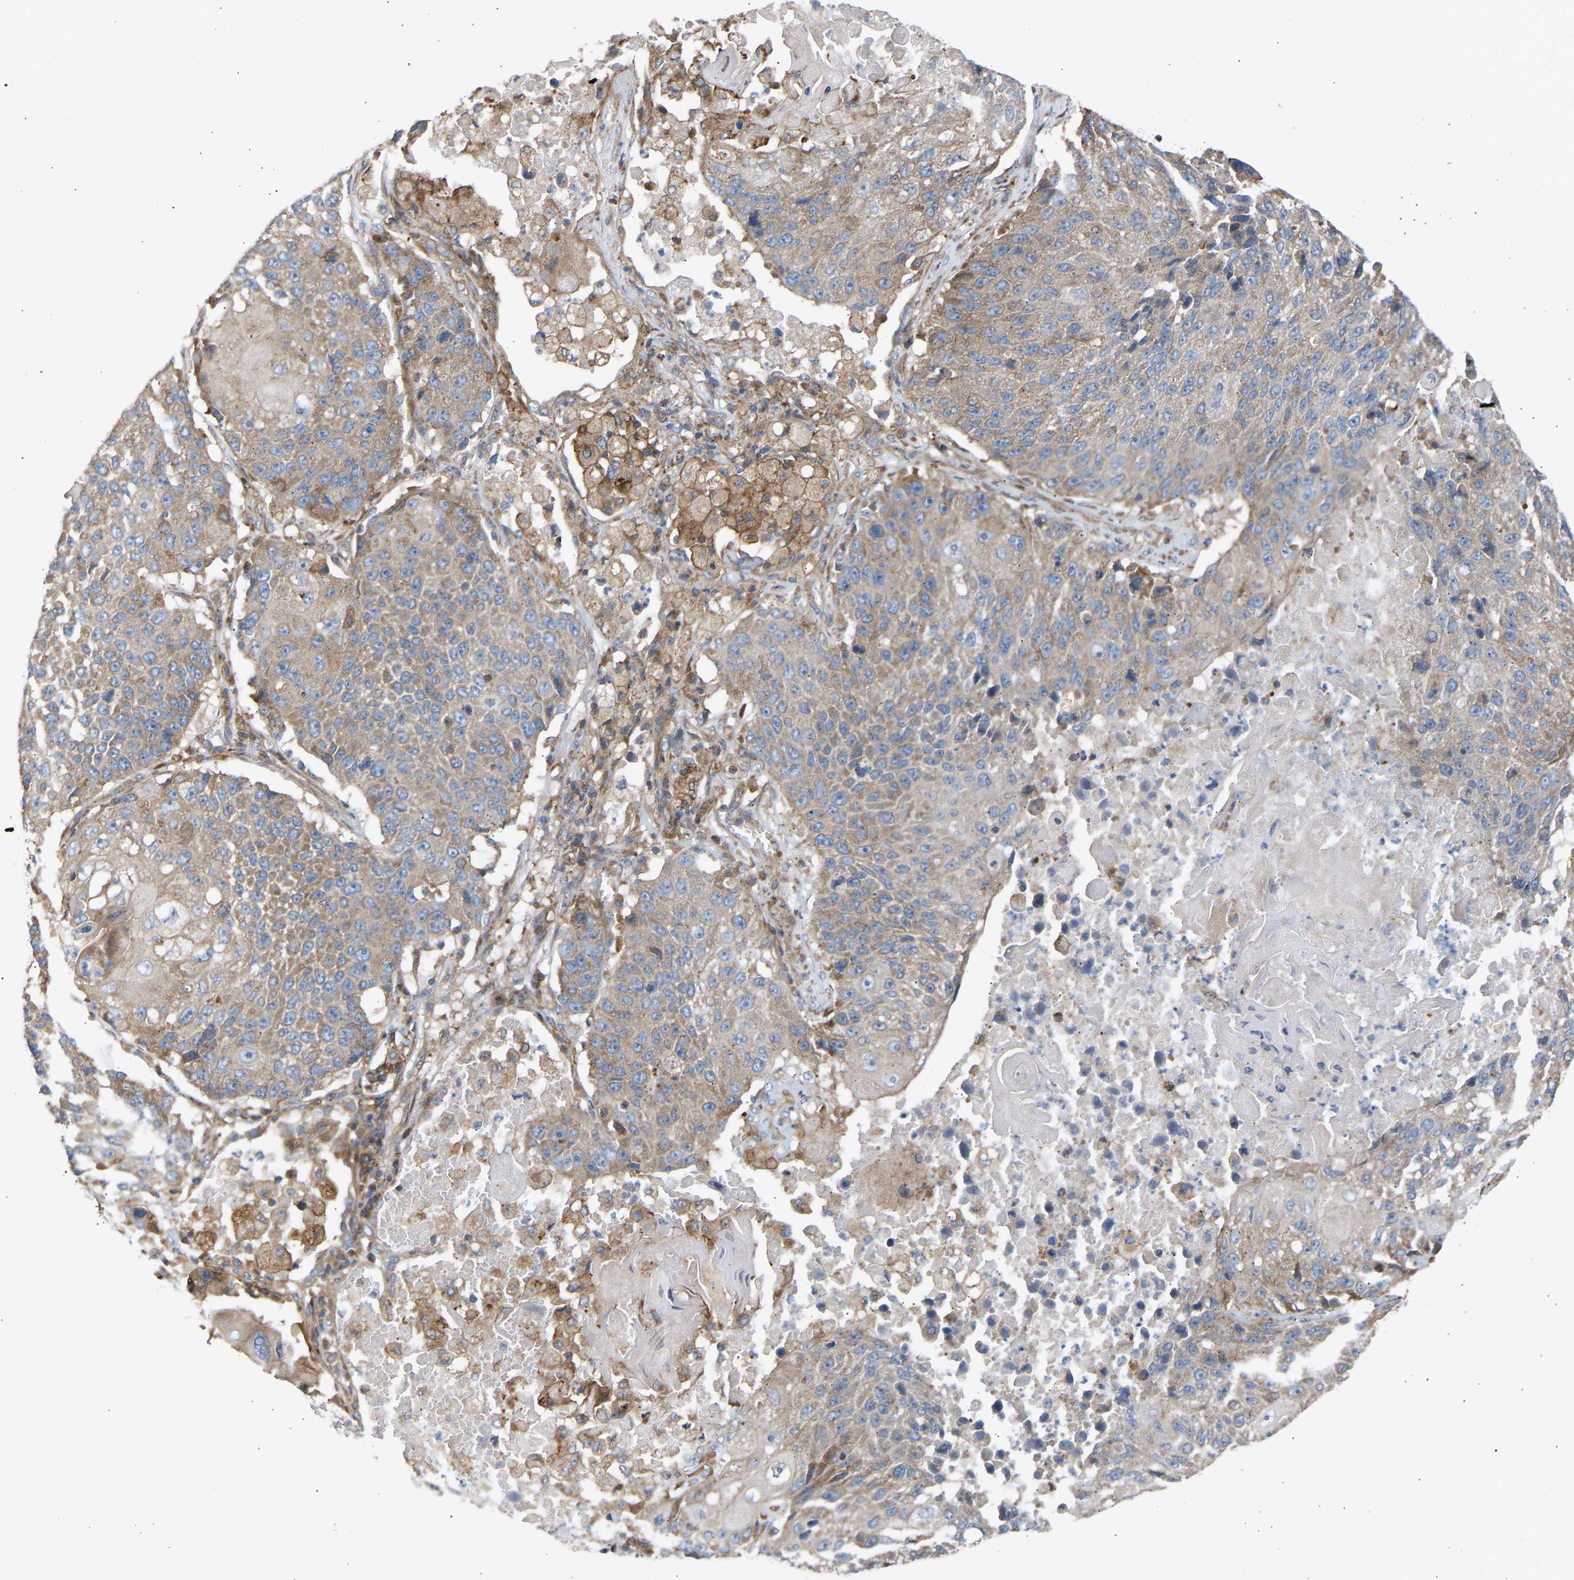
{"staining": {"intensity": "weak", "quantity": ">75%", "location": "cytoplasmic/membranous"}, "tissue": "lung cancer", "cell_type": "Tumor cells", "image_type": "cancer", "snomed": [{"axis": "morphology", "description": "Squamous cell carcinoma, NOS"}, {"axis": "topography", "description": "Lung"}], "caption": "Weak cytoplasmic/membranous staining is seen in approximately >75% of tumor cells in lung cancer (squamous cell carcinoma). (DAB = brown stain, brightfield microscopy at high magnification).", "gene": "GCN1", "patient": {"sex": "male", "age": 61}}